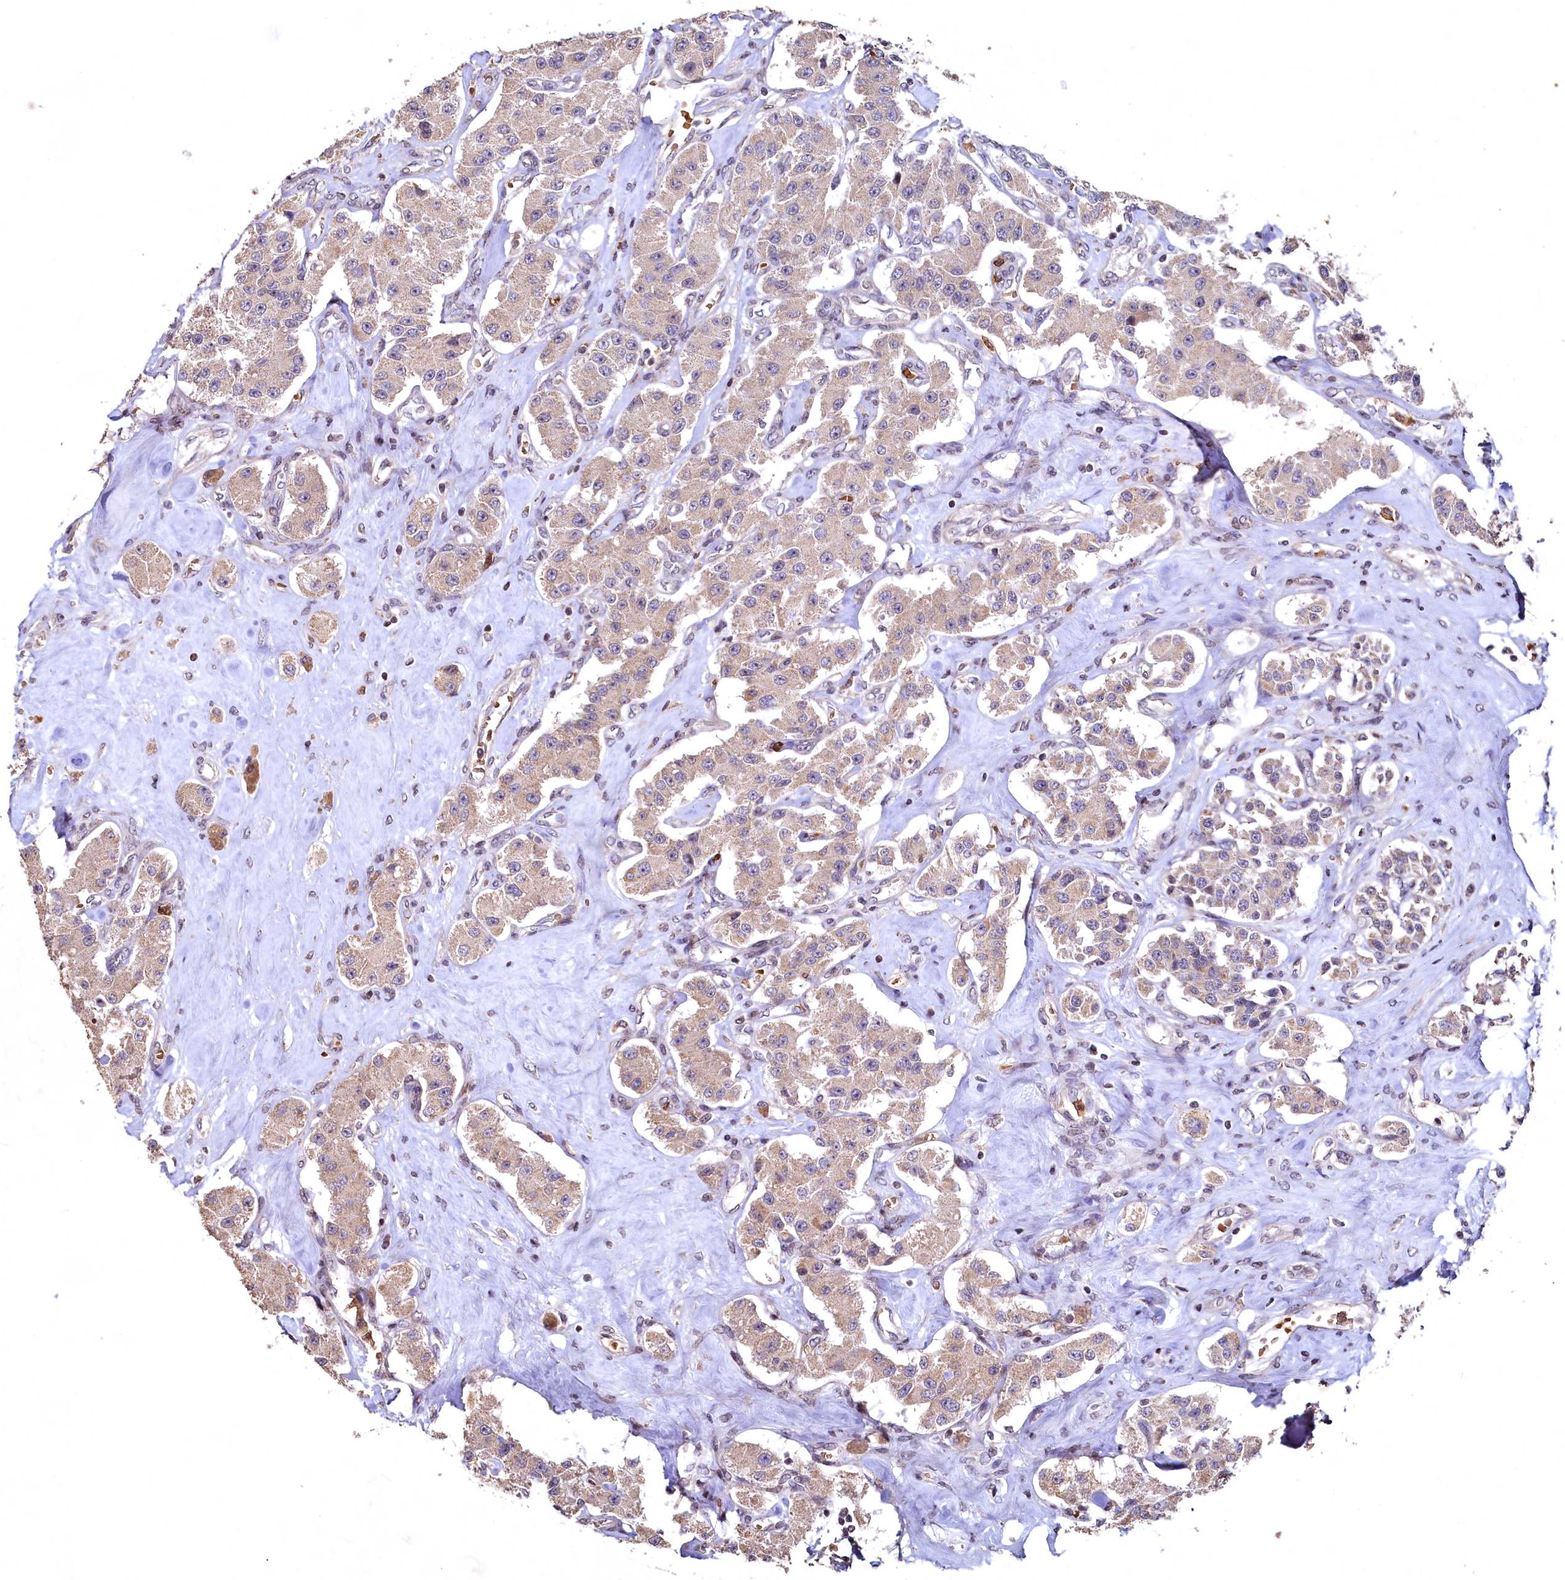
{"staining": {"intensity": "weak", "quantity": ">75%", "location": "cytoplasmic/membranous"}, "tissue": "carcinoid", "cell_type": "Tumor cells", "image_type": "cancer", "snomed": [{"axis": "morphology", "description": "Carcinoid, malignant, NOS"}, {"axis": "topography", "description": "Pancreas"}], "caption": "There is low levels of weak cytoplasmic/membranous positivity in tumor cells of carcinoid (malignant), as demonstrated by immunohistochemical staining (brown color).", "gene": "SPTA1", "patient": {"sex": "male", "age": 41}}